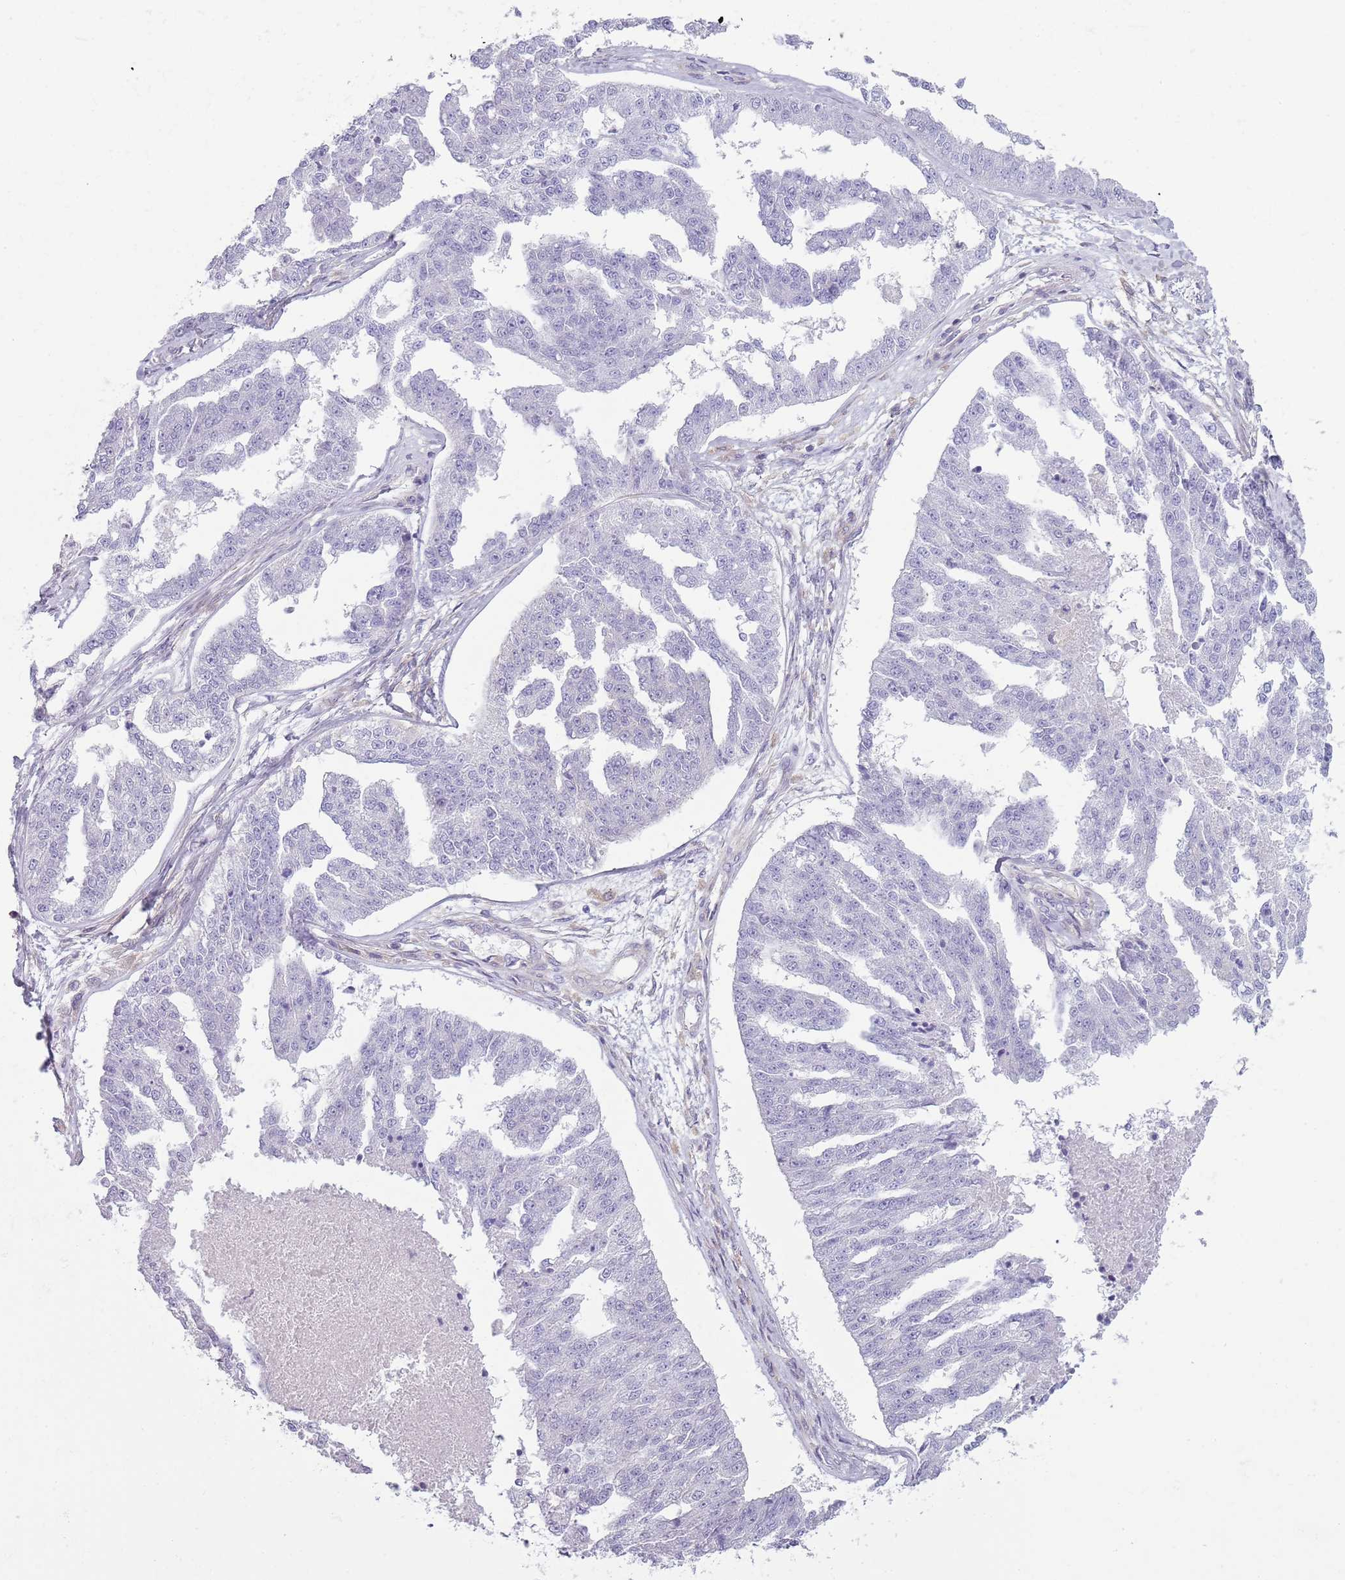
{"staining": {"intensity": "negative", "quantity": "none", "location": "none"}, "tissue": "ovarian cancer", "cell_type": "Tumor cells", "image_type": "cancer", "snomed": [{"axis": "morphology", "description": "Cystadenocarcinoma, serous, NOS"}, {"axis": "topography", "description": "Ovary"}], "caption": "An immunohistochemistry histopathology image of ovarian cancer is shown. There is no staining in tumor cells of ovarian cancer.", "gene": "SNX1", "patient": {"sex": "female", "age": 58}}